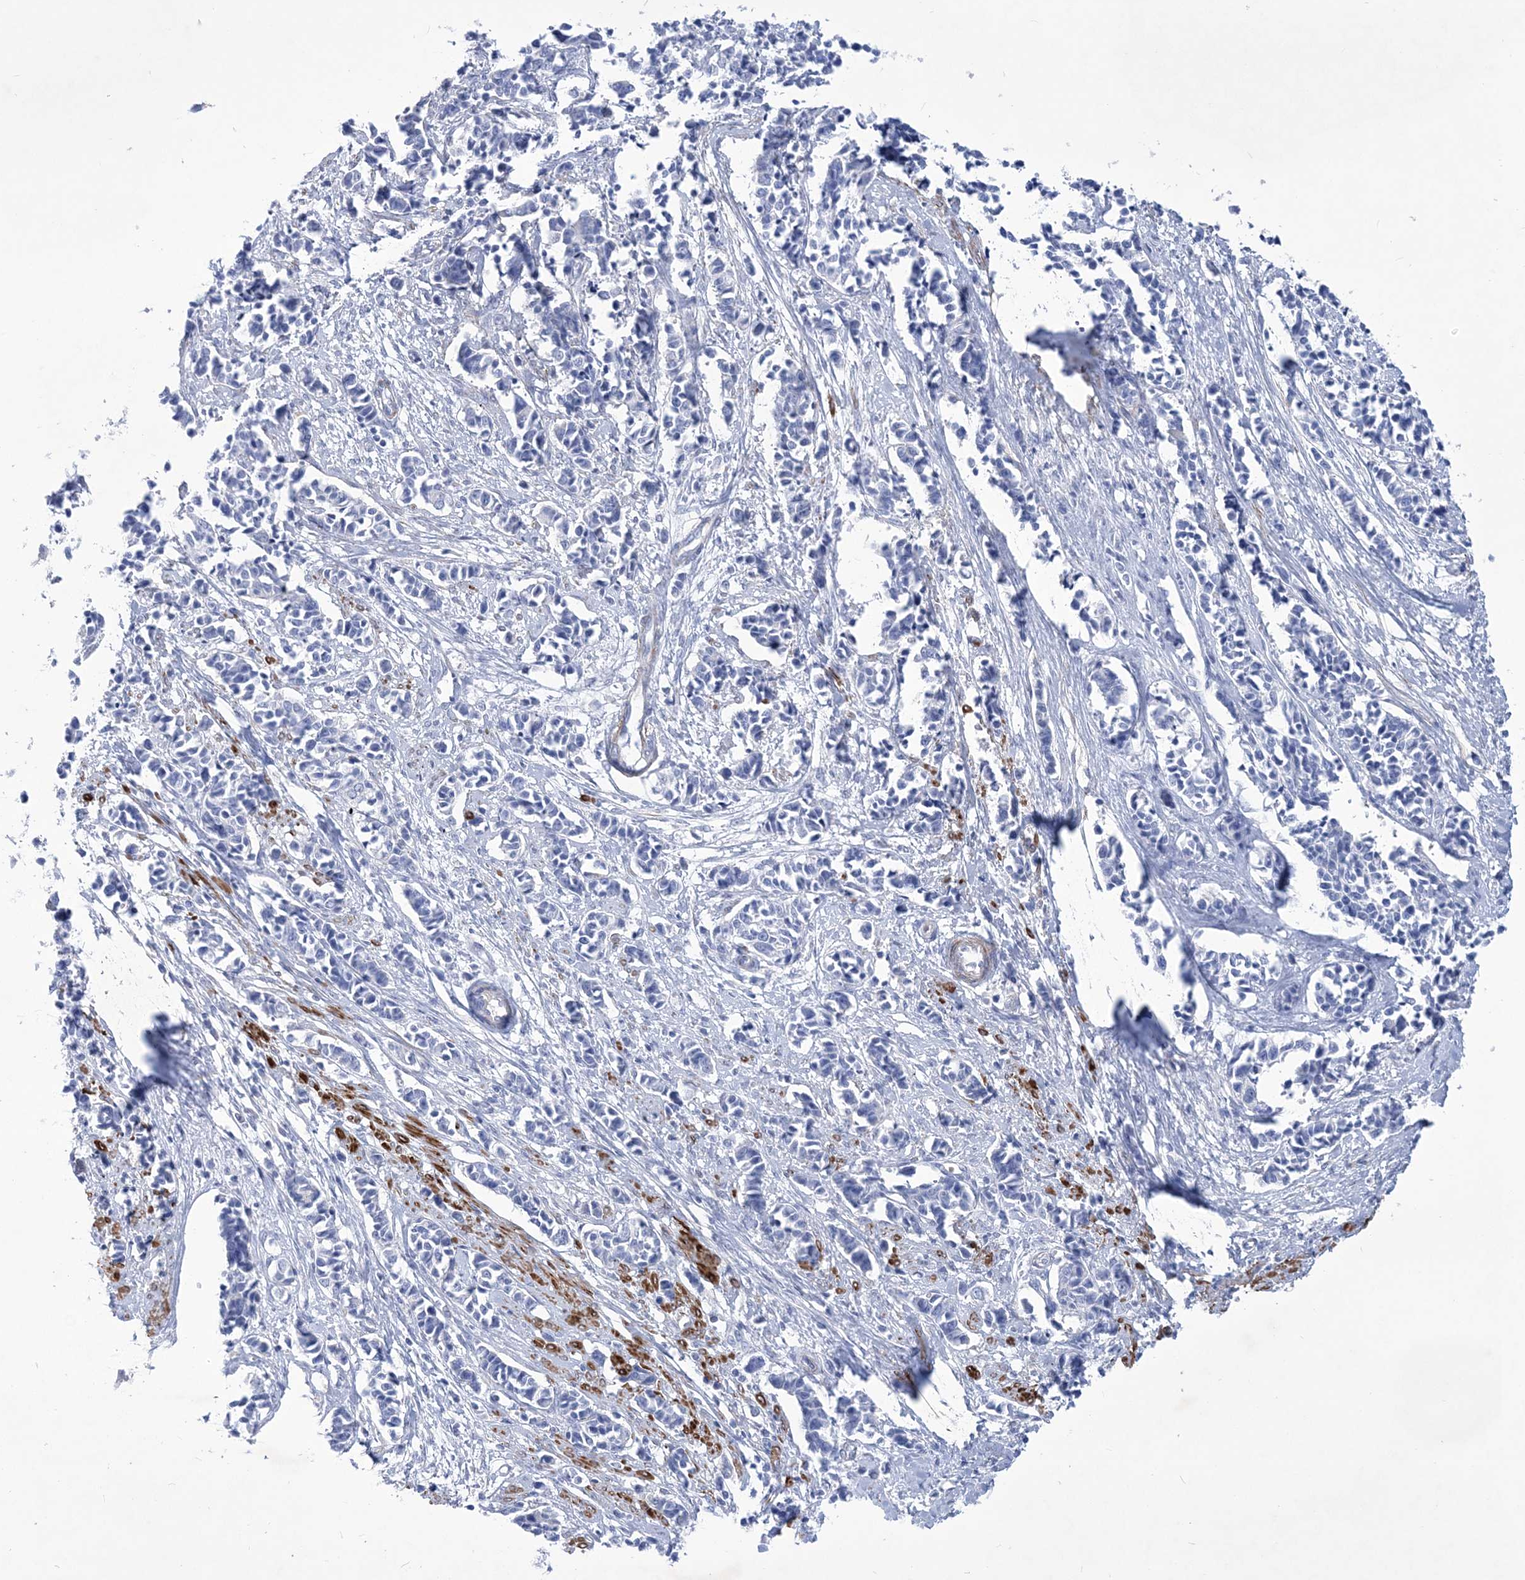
{"staining": {"intensity": "negative", "quantity": "none", "location": "none"}, "tissue": "cervical cancer", "cell_type": "Tumor cells", "image_type": "cancer", "snomed": [{"axis": "morphology", "description": "Normal tissue, NOS"}, {"axis": "morphology", "description": "Squamous cell carcinoma, NOS"}, {"axis": "topography", "description": "Cervix"}], "caption": "A high-resolution image shows immunohistochemistry (IHC) staining of cervical cancer (squamous cell carcinoma), which exhibits no significant staining in tumor cells.", "gene": "WDR74", "patient": {"sex": "female", "age": 35}}